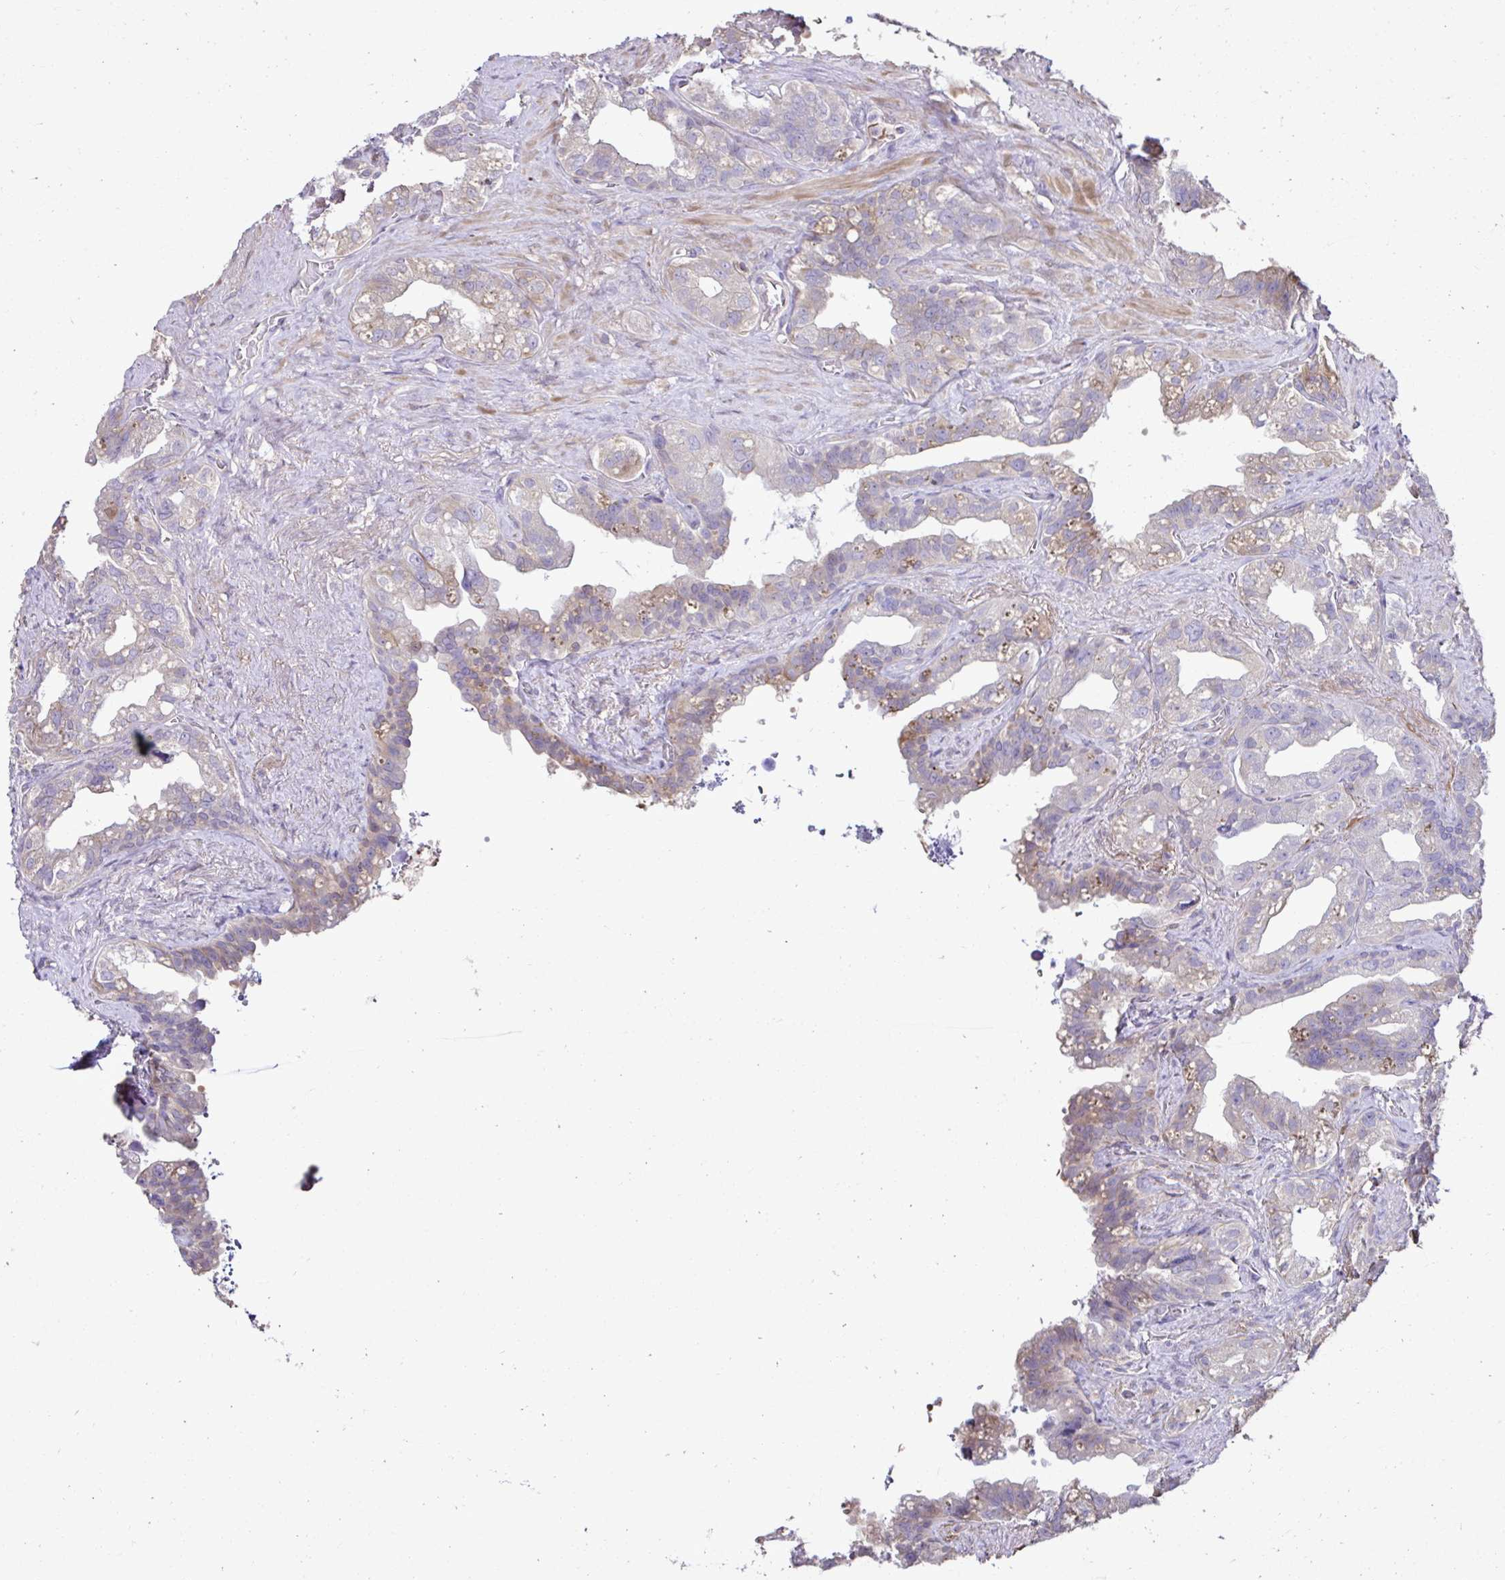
{"staining": {"intensity": "weak", "quantity": "25%-75%", "location": "cytoplasmic/membranous"}, "tissue": "seminal vesicle", "cell_type": "Glandular cells", "image_type": "normal", "snomed": [{"axis": "morphology", "description": "Normal tissue, NOS"}, {"axis": "topography", "description": "Seminal veicle"}, {"axis": "topography", "description": "Peripheral nerve tissue"}], "caption": "DAB immunohistochemical staining of unremarkable seminal vesicle shows weak cytoplasmic/membranous protein expression in approximately 25%-75% of glandular cells. The staining was performed using DAB to visualize the protein expression in brown, while the nuclei were stained in blue with hematoxylin (Magnification: 20x).", "gene": "CCDC85C", "patient": {"sex": "male", "age": 76}}